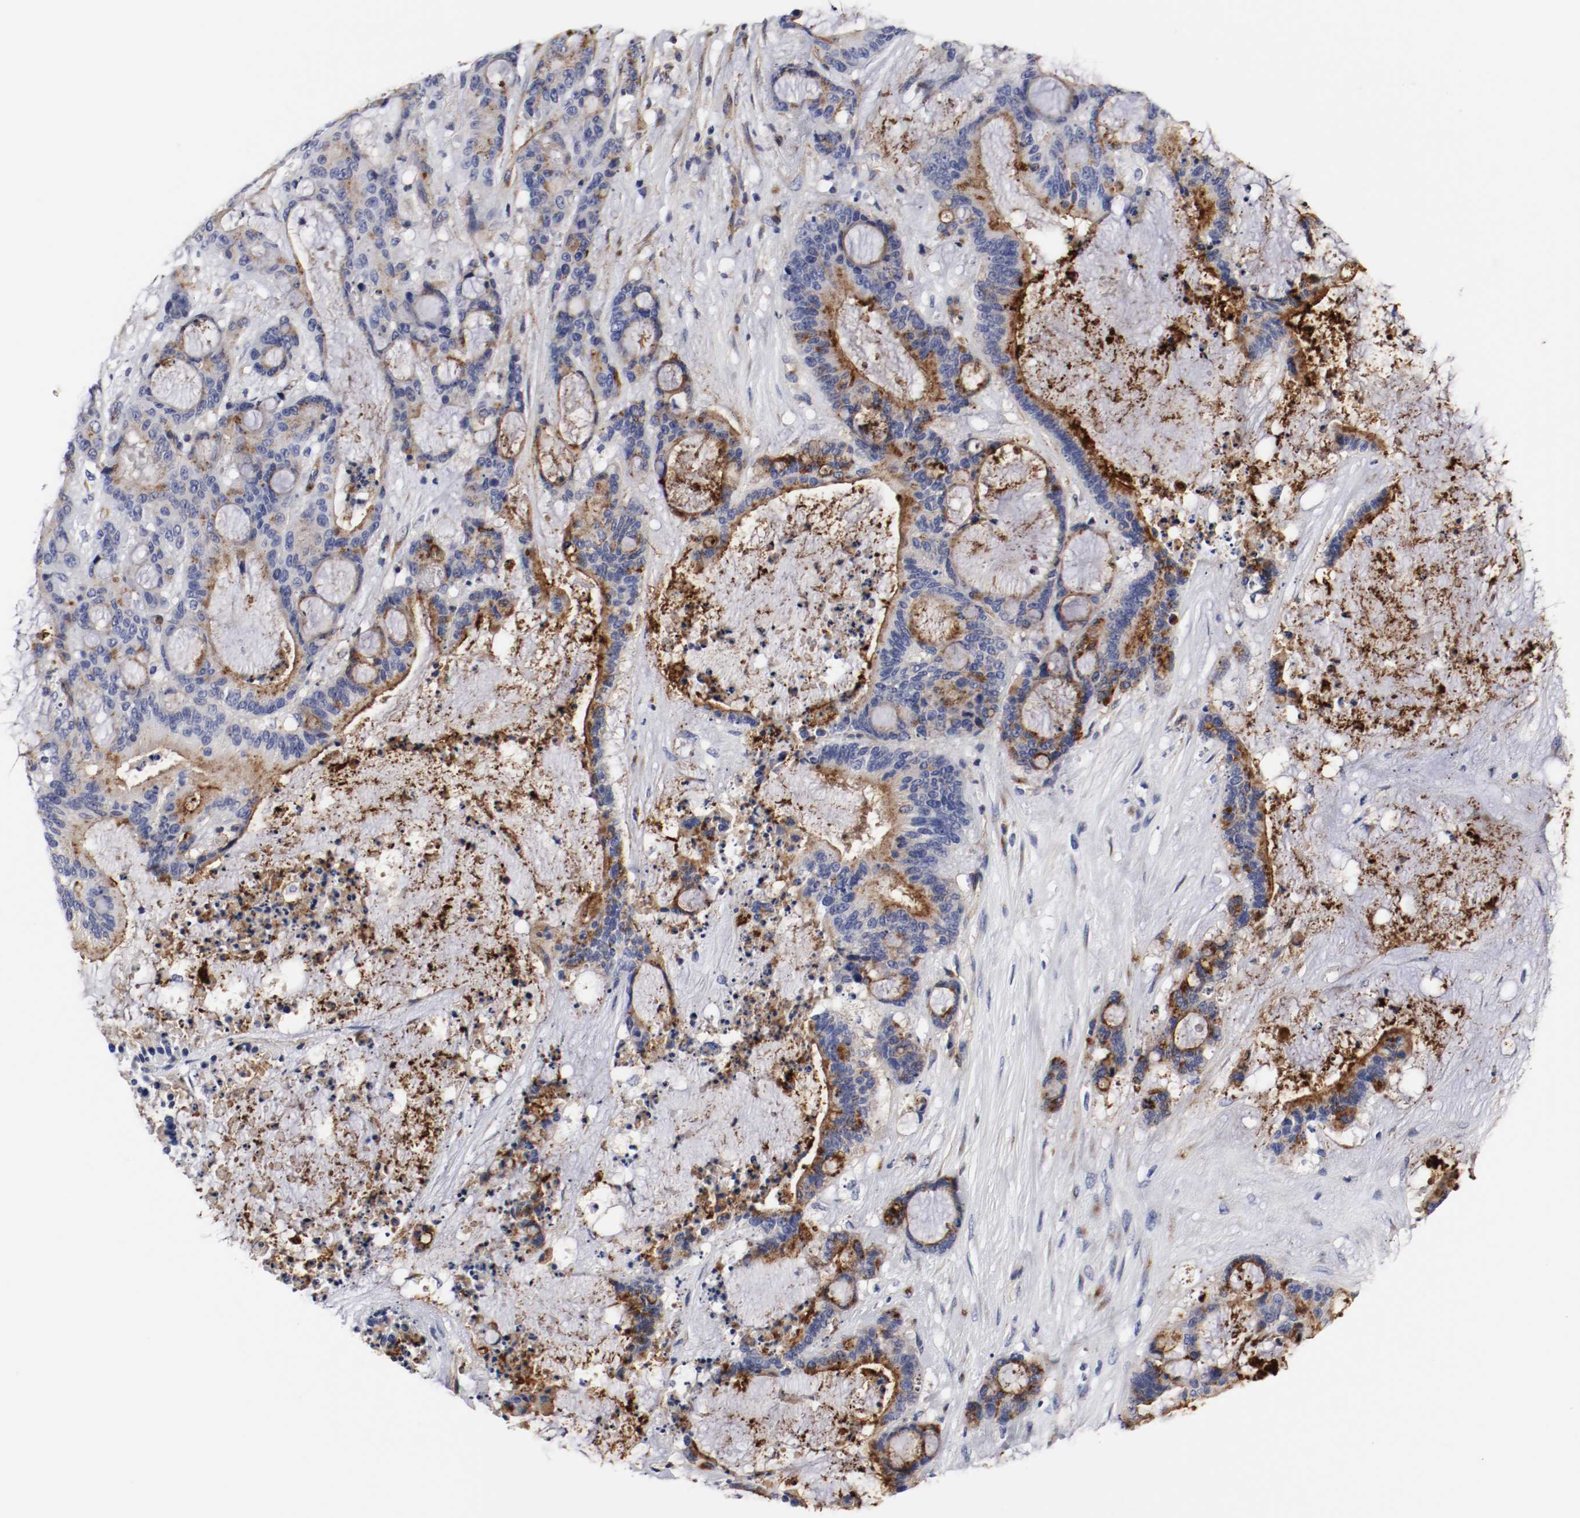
{"staining": {"intensity": "weak", "quantity": "25%-75%", "location": "cytoplasmic/membranous"}, "tissue": "liver cancer", "cell_type": "Tumor cells", "image_type": "cancer", "snomed": [{"axis": "morphology", "description": "Cholangiocarcinoma"}, {"axis": "topography", "description": "Liver"}], "caption": "Cholangiocarcinoma (liver) tissue reveals weak cytoplasmic/membranous expression in approximately 25%-75% of tumor cells, visualized by immunohistochemistry. (brown staining indicates protein expression, while blue staining denotes nuclei).", "gene": "IFITM1", "patient": {"sex": "female", "age": 73}}